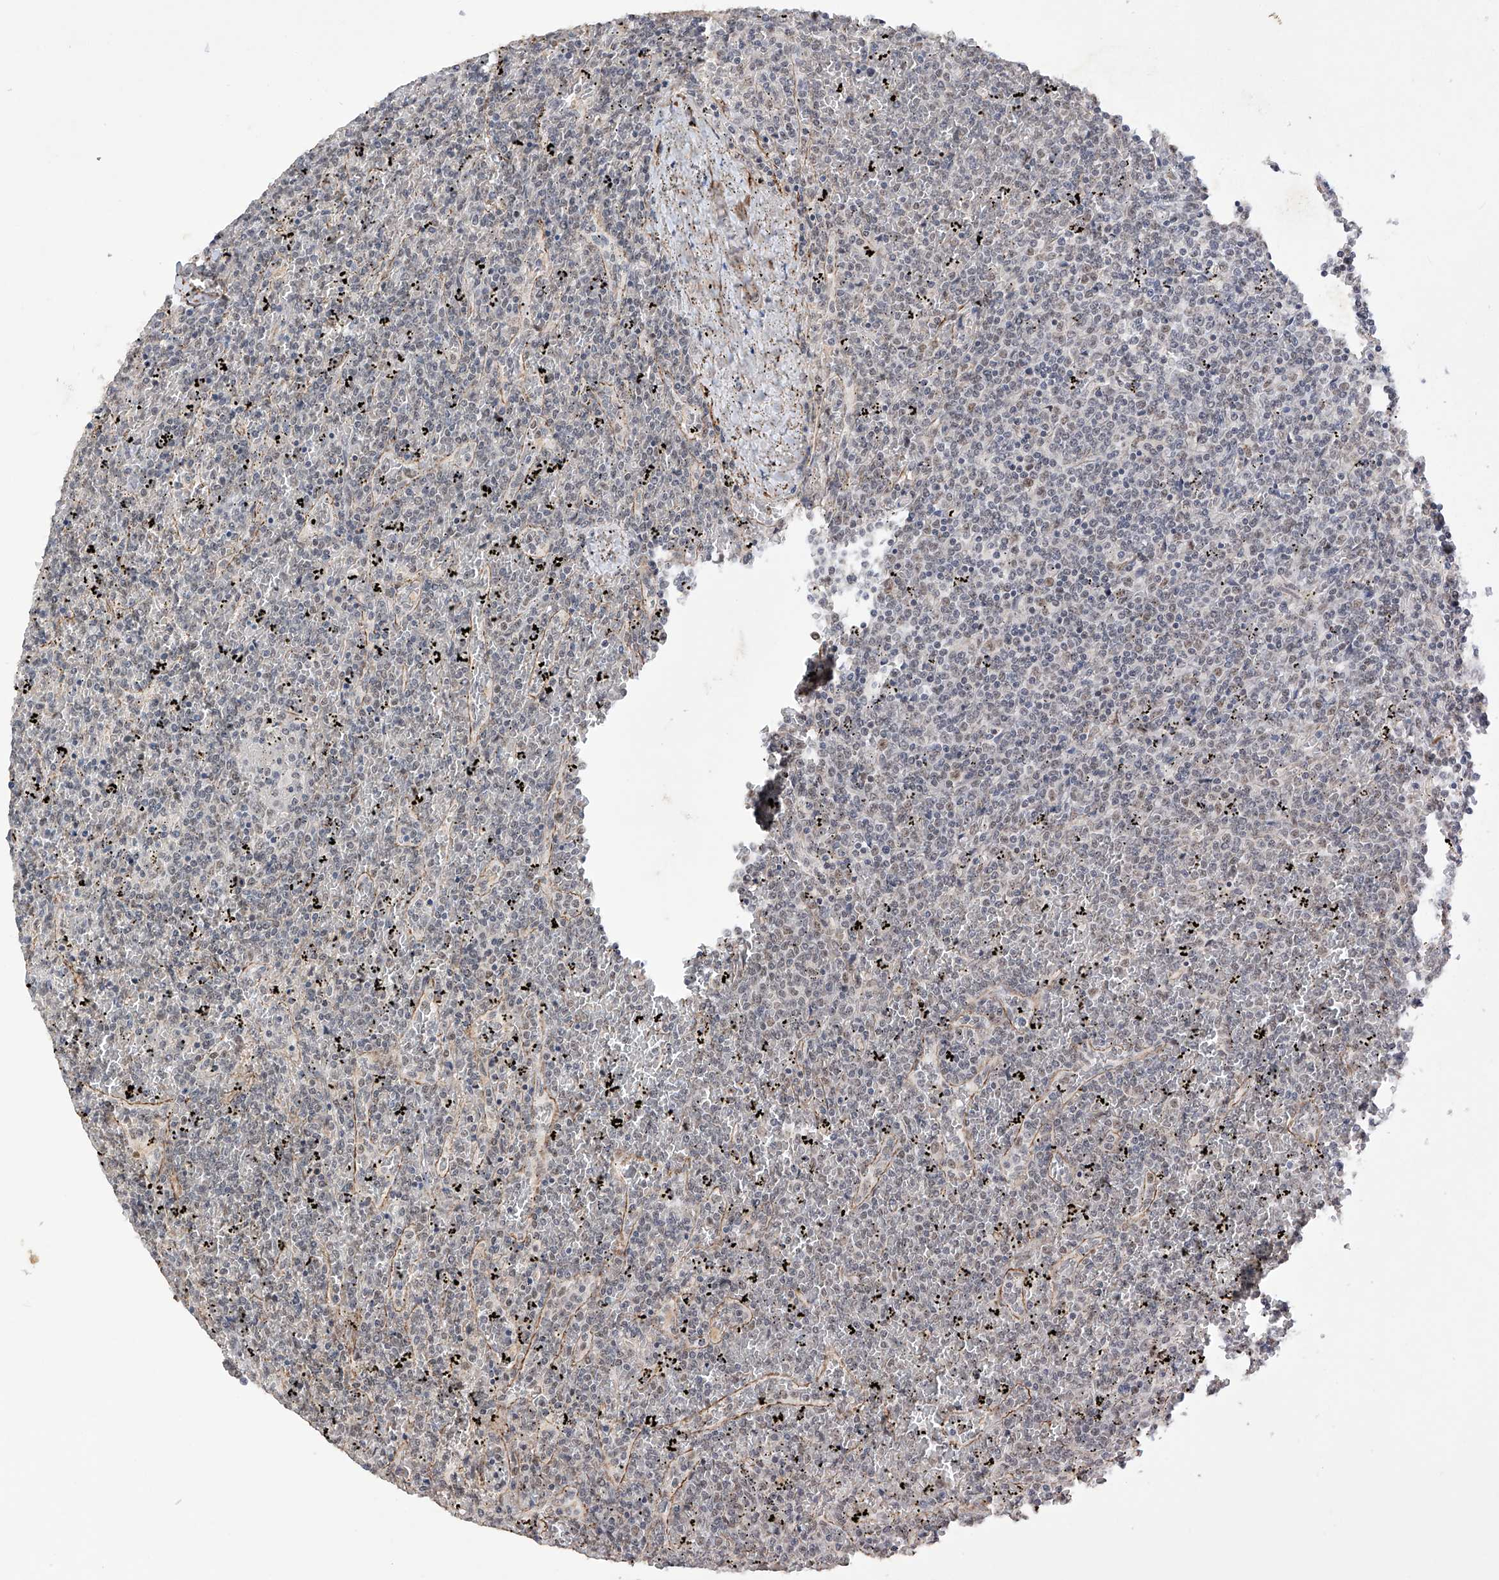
{"staining": {"intensity": "negative", "quantity": "none", "location": "none"}, "tissue": "lymphoma", "cell_type": "Tumor cells", "image_type": "cancer", "snomed": [{"axis": "morphology", "description": "Malignant lymphoma, non-Hodgkin's type, Low grade"}, {"axis": "topography", "description": "Spleen"}], "caption": "Tumor cells show no significant expression in malignant lymphoma, non-Hodgkin's type (low-grade).", "gene": "NFATC4", "patient": {"sex": "female", "age": 19}}